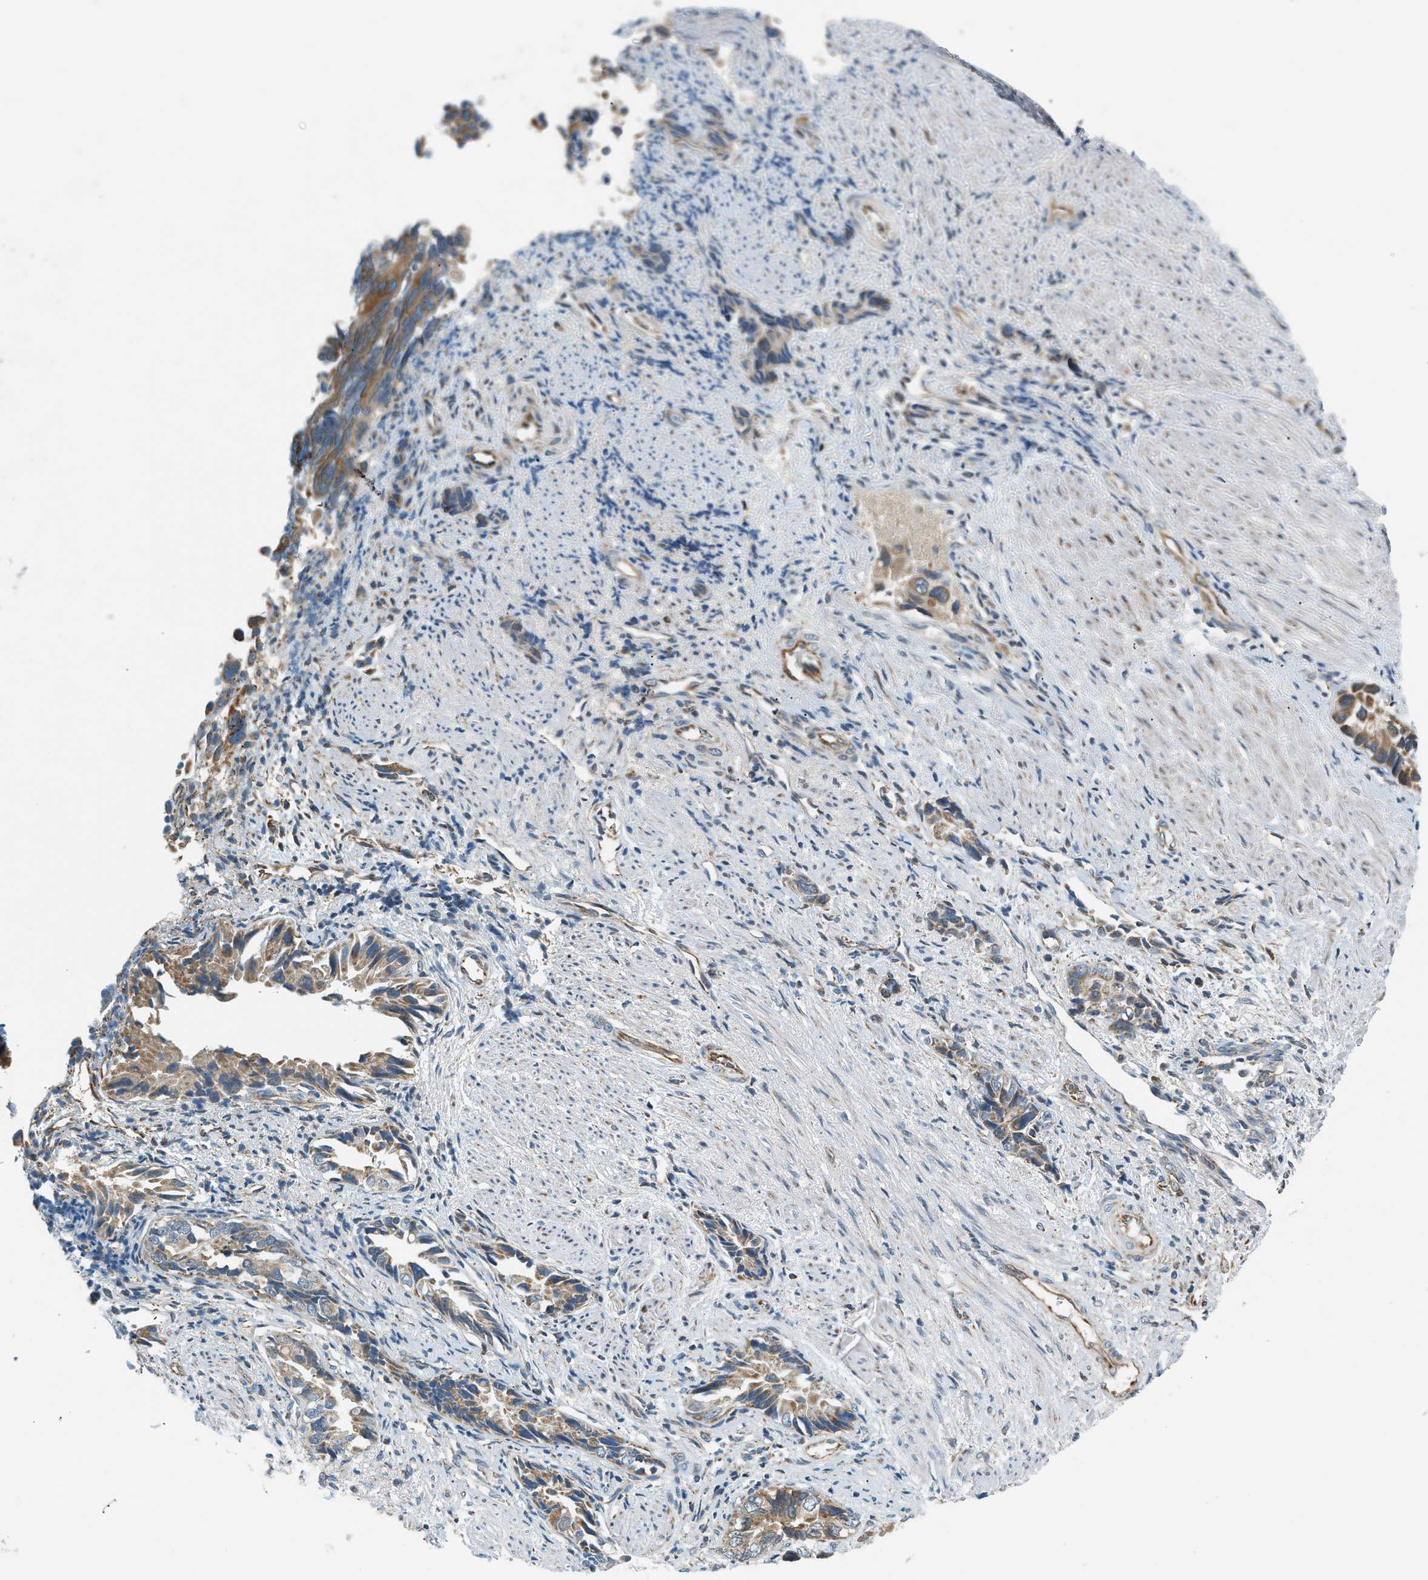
{"staining": {"intensity": "weak", "quantity": ">75%", "location": "cytoplasmic/membranous"}, "tissue": "liver cancer", "cell_type": "Tumor cells", "image_type": "cancer", "snomed": [{"axis": "morphology", "description": "Cholangiocarcinoma"}, {"axis": "topography", "description": "Liver"}], "caption": "Immunohistochemistry (DAB (3,3'-diaminobenzidine)) staining of human liver cholangiocarcinoma displays weak cytoplasmic/membranous protein staining in approximately >75% of tumor cells. (DAB IHC with brightfield microscopy, high magnification).", "gene": "PIGG", "patient": {"sex": "female", "age": 79}}